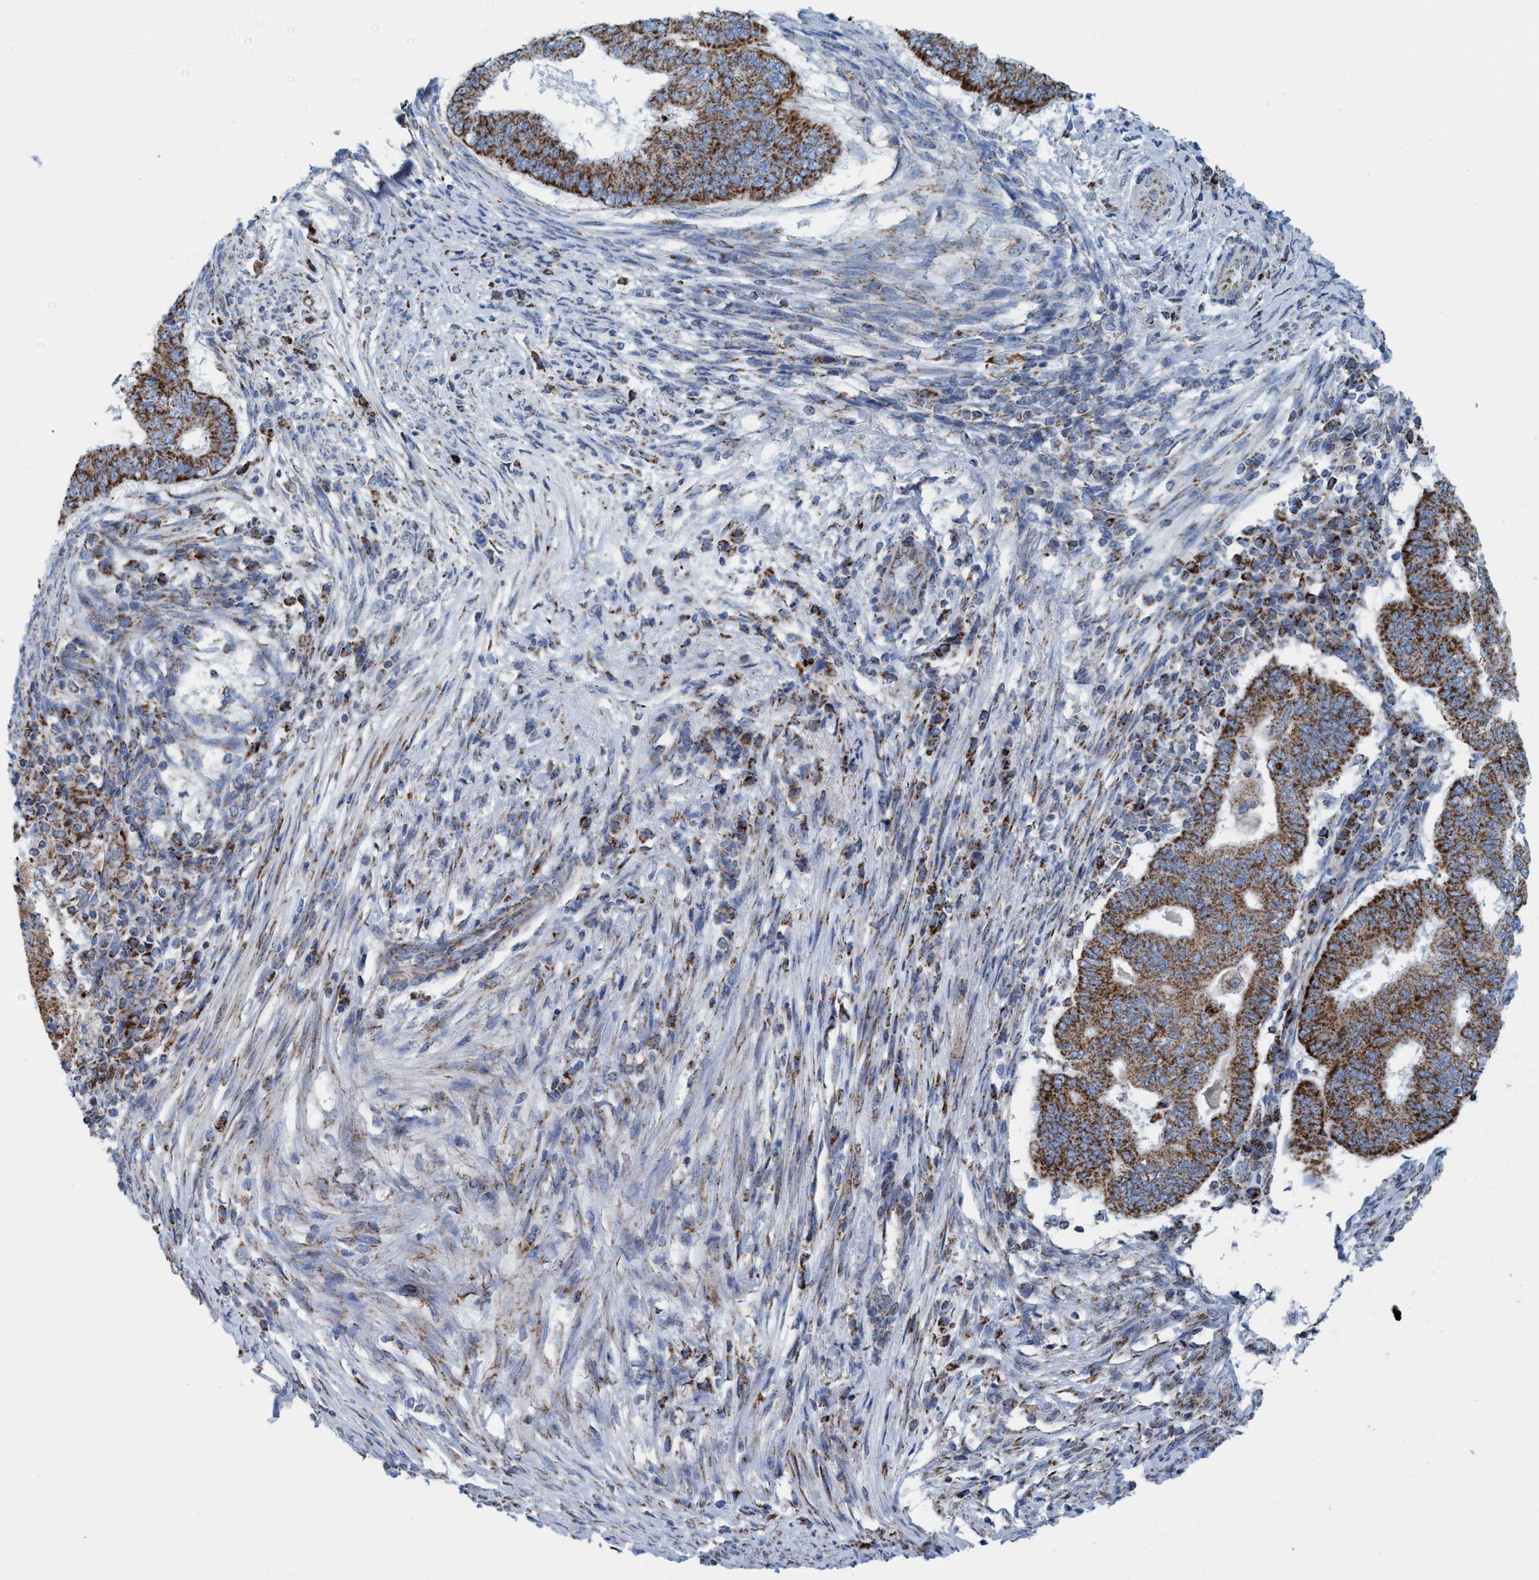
{"staining": {"intensity": "moderate", "quantity": ">75%", "location": "cytoplasmic/membranous"}, "tissue": "endometrial cancer", "cell_type": "Tumor cells", "image_type": "cancer", "snomed": [{"axis": "morphology", "description": "Polyp, NOS"}, {"axis": "morphology", "description": "Adenocarcinoma, NOS"}, {"axis": "morphology", "description": "Adenoma, NOS"}, {"axis": "topography", "description": "Endometrium"}], "caption": "IHC image of human endometrial cancer (adenoma) stained for a protein (brown), which shows medium levels of moderate cytoplasmic/membranous staining in about >75% of tumor cells.", "gene": "GGA3", "patient": {"sex": "female", "age": 79}}